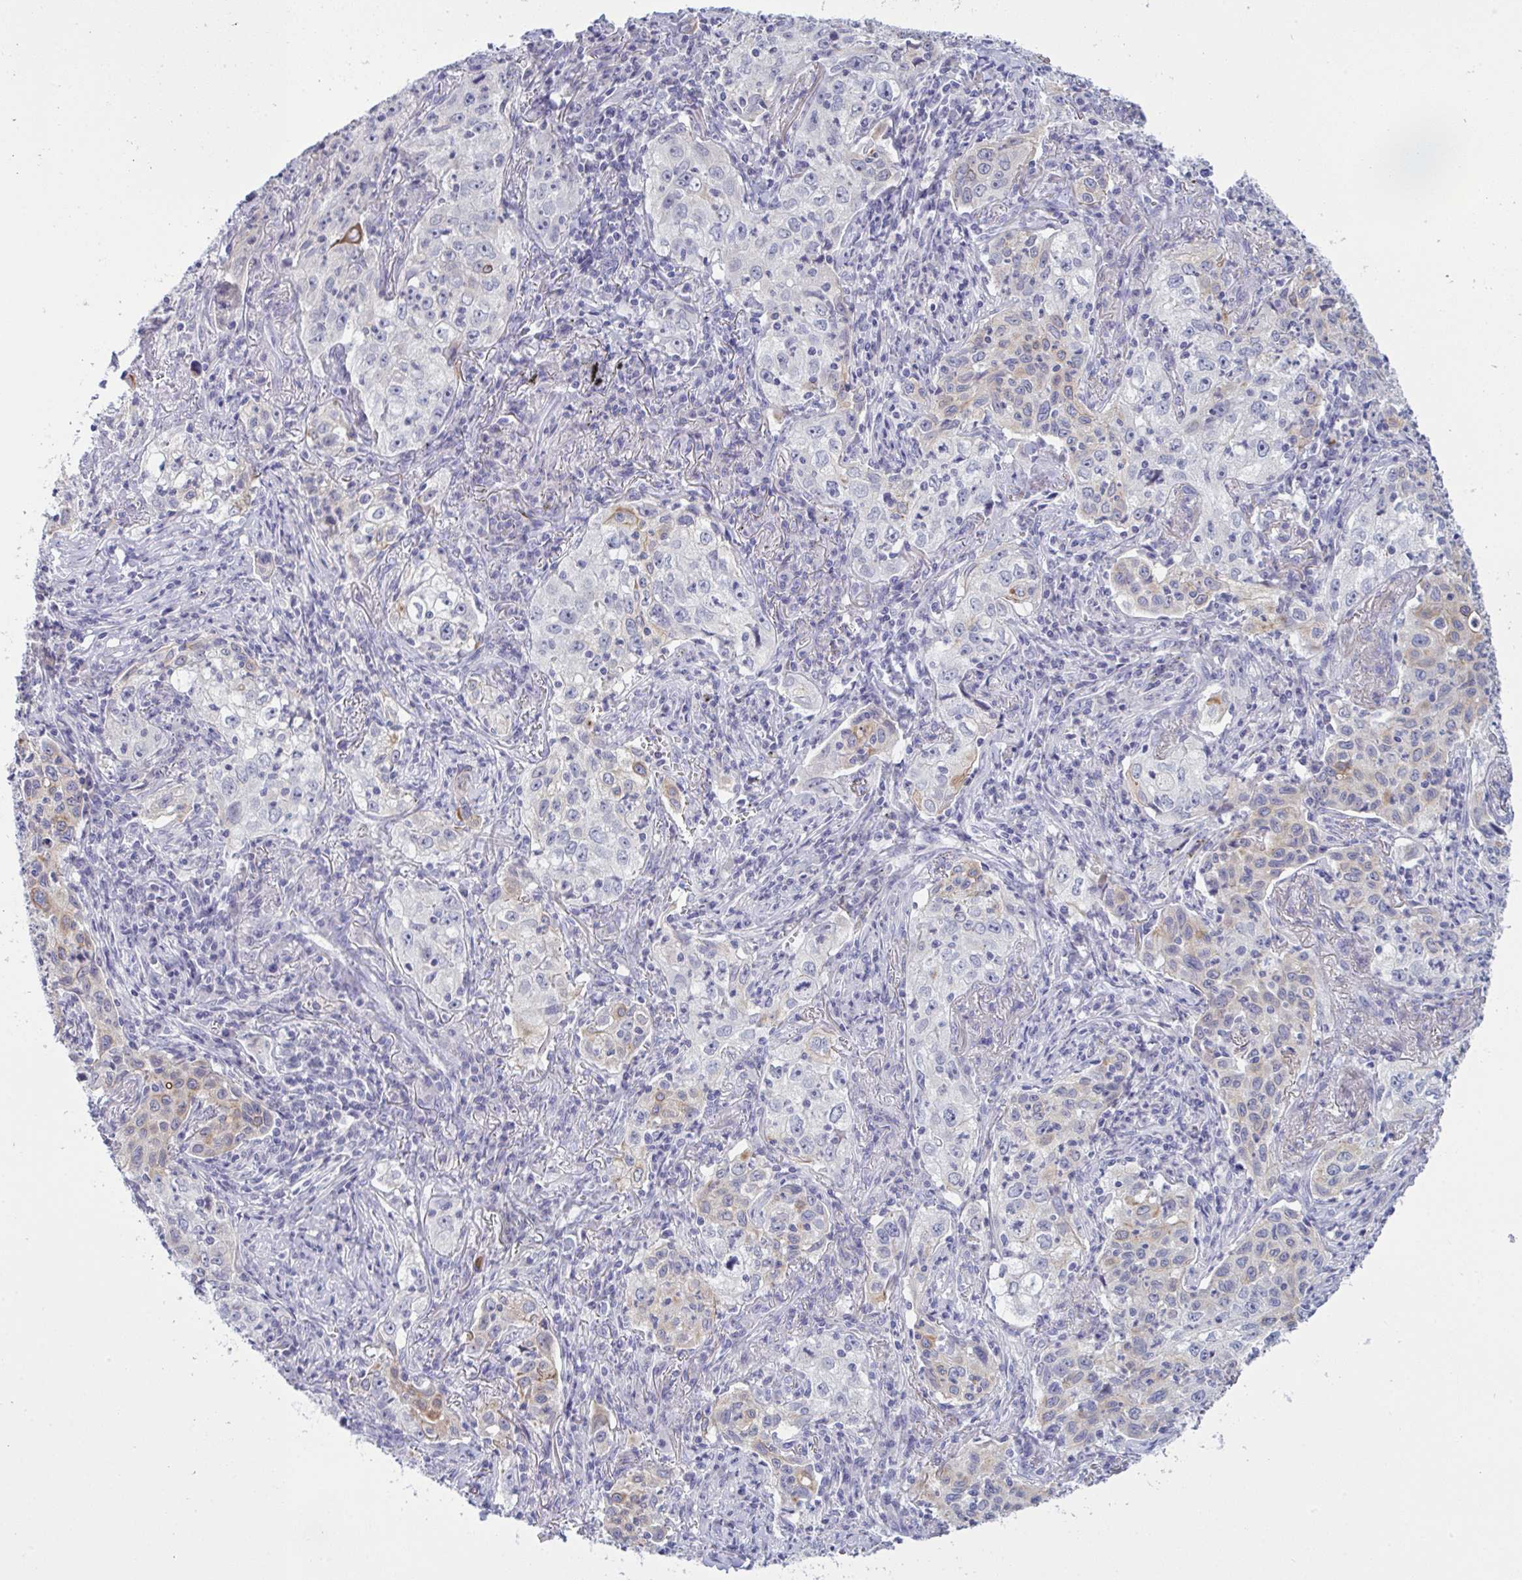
{"staining": {"intensity": "weak", "quantity": "<25%", "location": "cytoplasmic/membranous"}, "tissue": "lung cancer", "cell_type": "Tumor cells", "image_type": "cancer", "snomed": [{"axis": "morphology", "description": "Squamous cell carcinoma, NOS"}, {"axis": "topography", "description": "Lung"}], "caption": "Histopathology image shows no significant protein expression in tumor cells of lung cancer.", "gene": "TENT5D", "patient": {"sex": "male", "age": 71}}